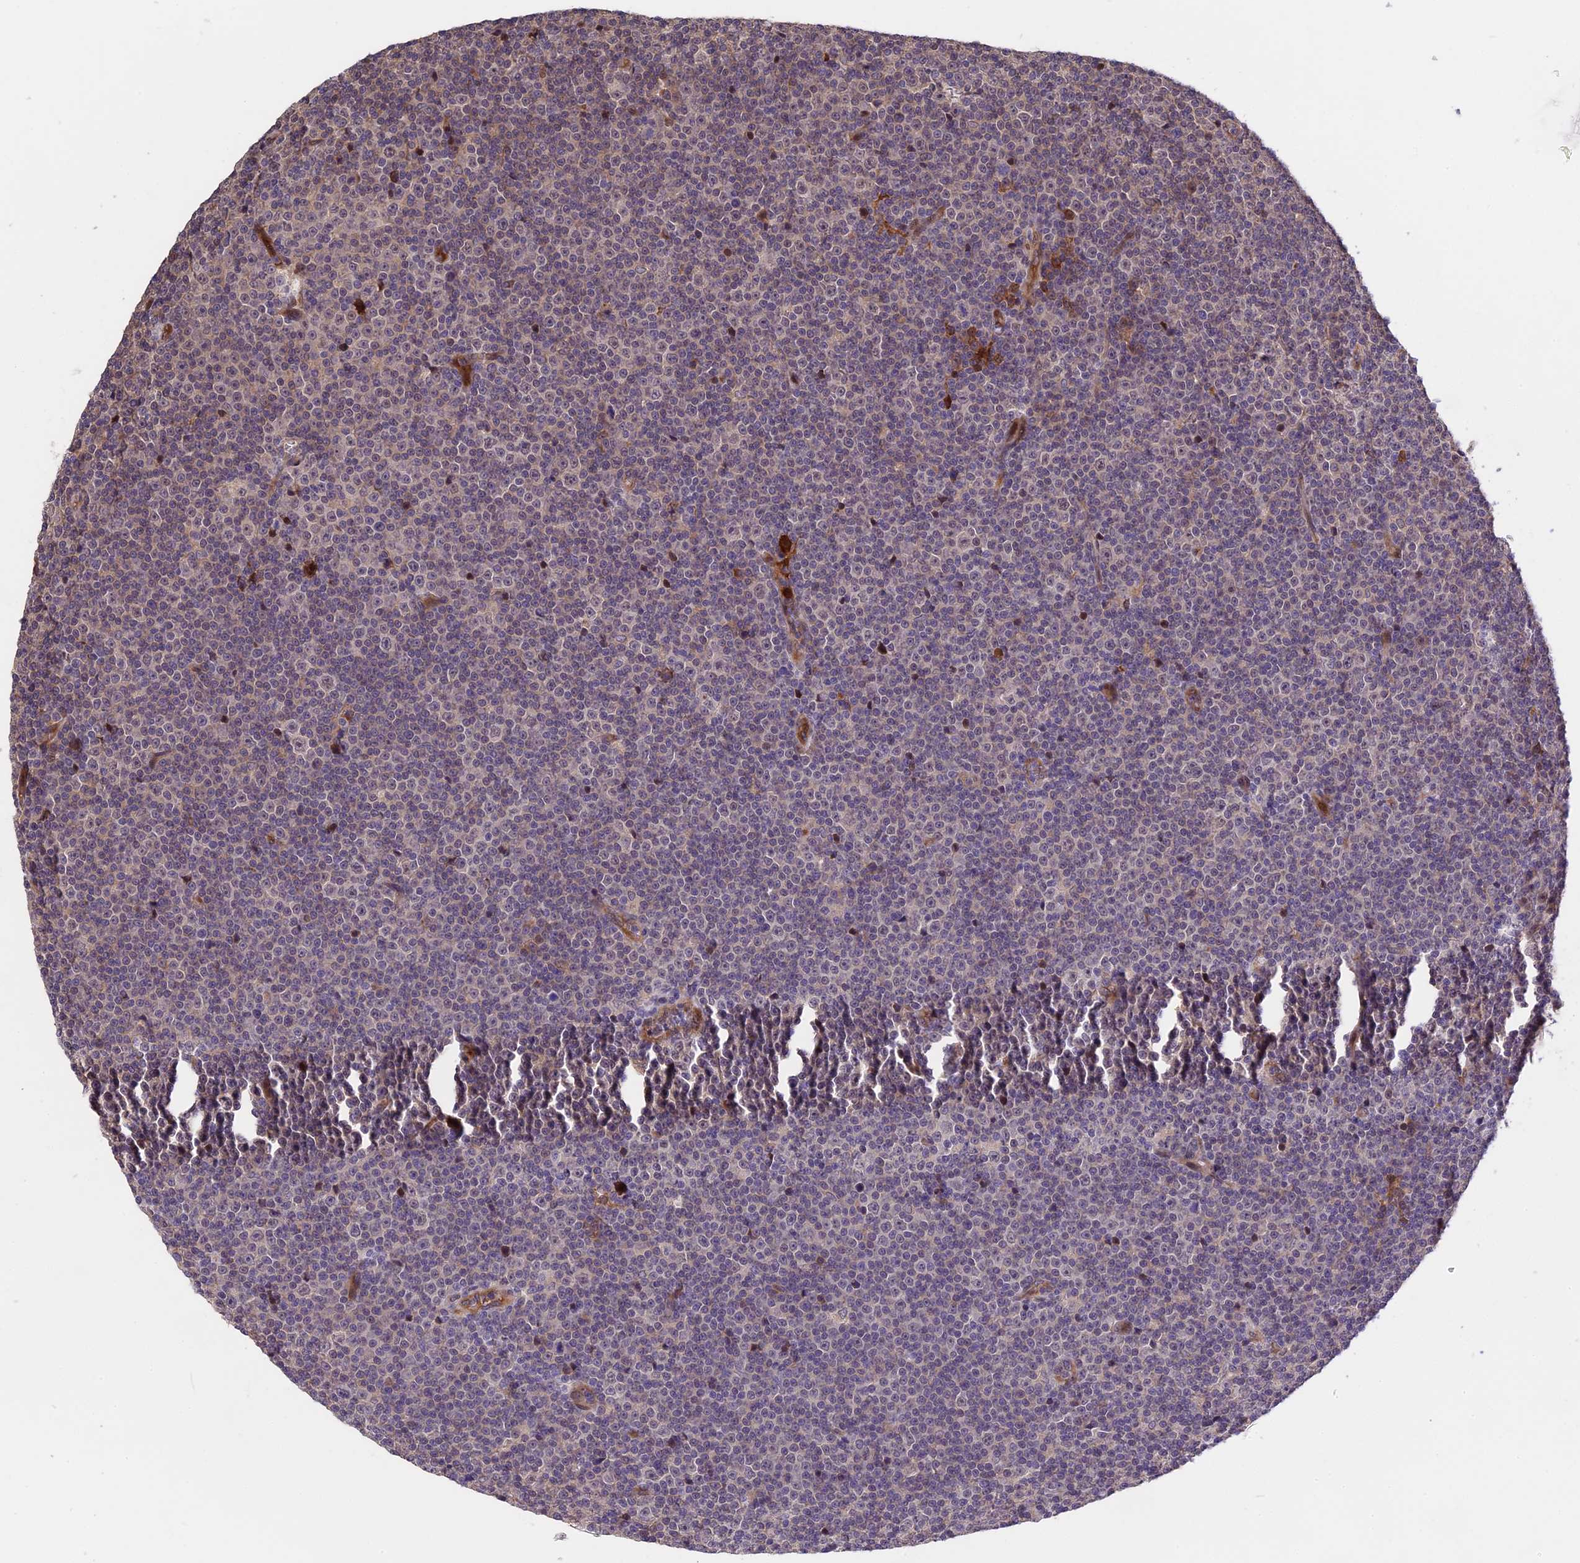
{"staining": {"intensity": "negative", "quantity": "none", "location": "none"}, "tissue": "lymphoma", "cell_type": "Tumor cells", "image_type": "cancer", "snomed": [{"axis": "morphology", "description": "Malignant lymphoma, non-Hodgkin's type, Low grade"}, {"axis": "topography", "description": "Lymph node"}], "caption": "IHC micrograph of lymphoma stained for a protein (brown), which shows no expression in tumor cells.", "gene": "MFSD2A", "patient": {"sex": "female", "age": 67}}